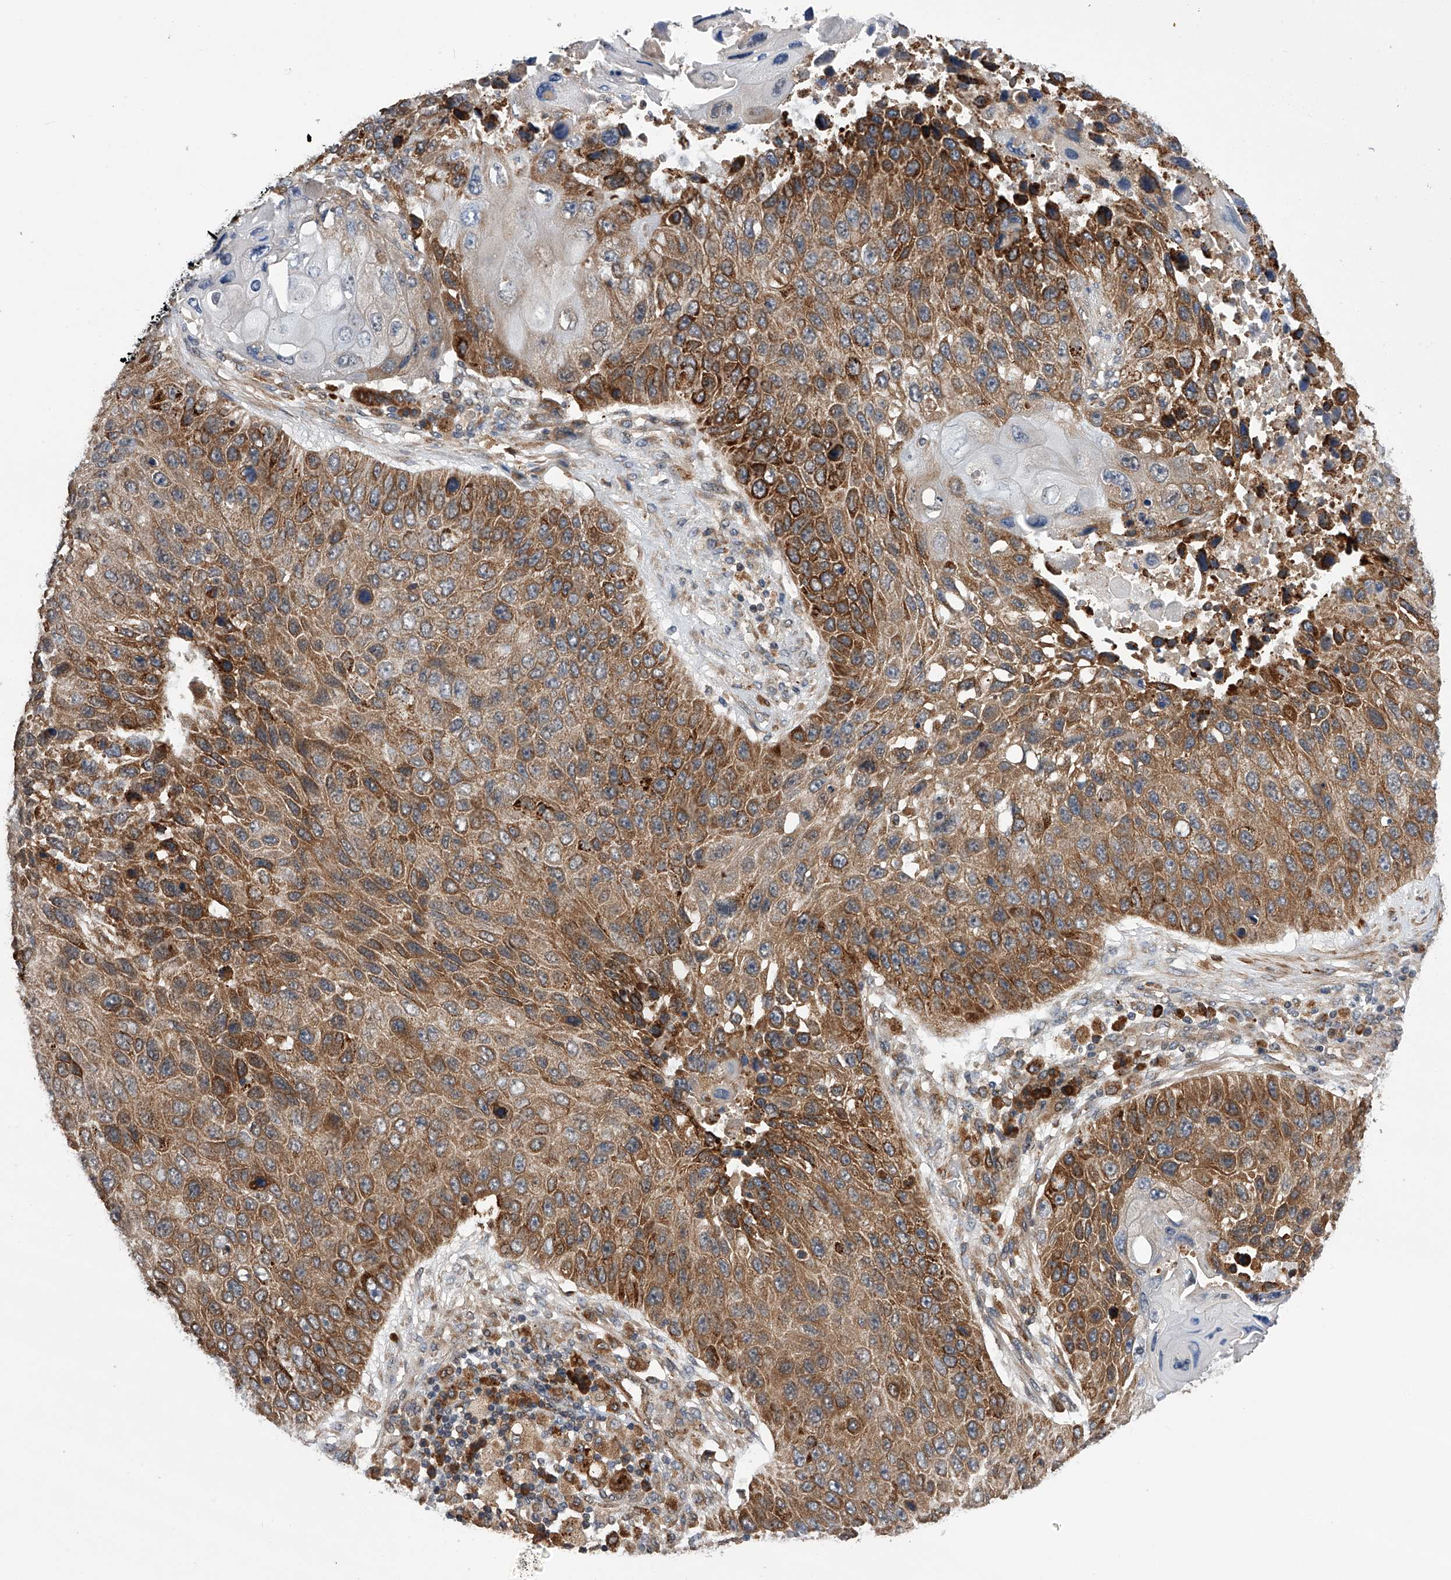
{"staining": {"intensity": "moderate", "quantity": ">75%", "location": "cytoplasmic/membranous"}, "tissue": "lung cancer", "cell_type": "Tumor cells", "image_type": "cancer", "snomed": [{"axis": "morphology", "description": "Squamous cell carcinoma, NOS"}, {"axis": "topography", "description": "Lung"}], "caption": "A histopathology image showing moderate cytoplasmic/membranous staining in about >75% of tumor cells in squamous cell carcinoma (lung), as visualized by brown immunohistochemical staining.", "gene": "SPOCK1", "patient": {"sex": "male", "age": 61}}